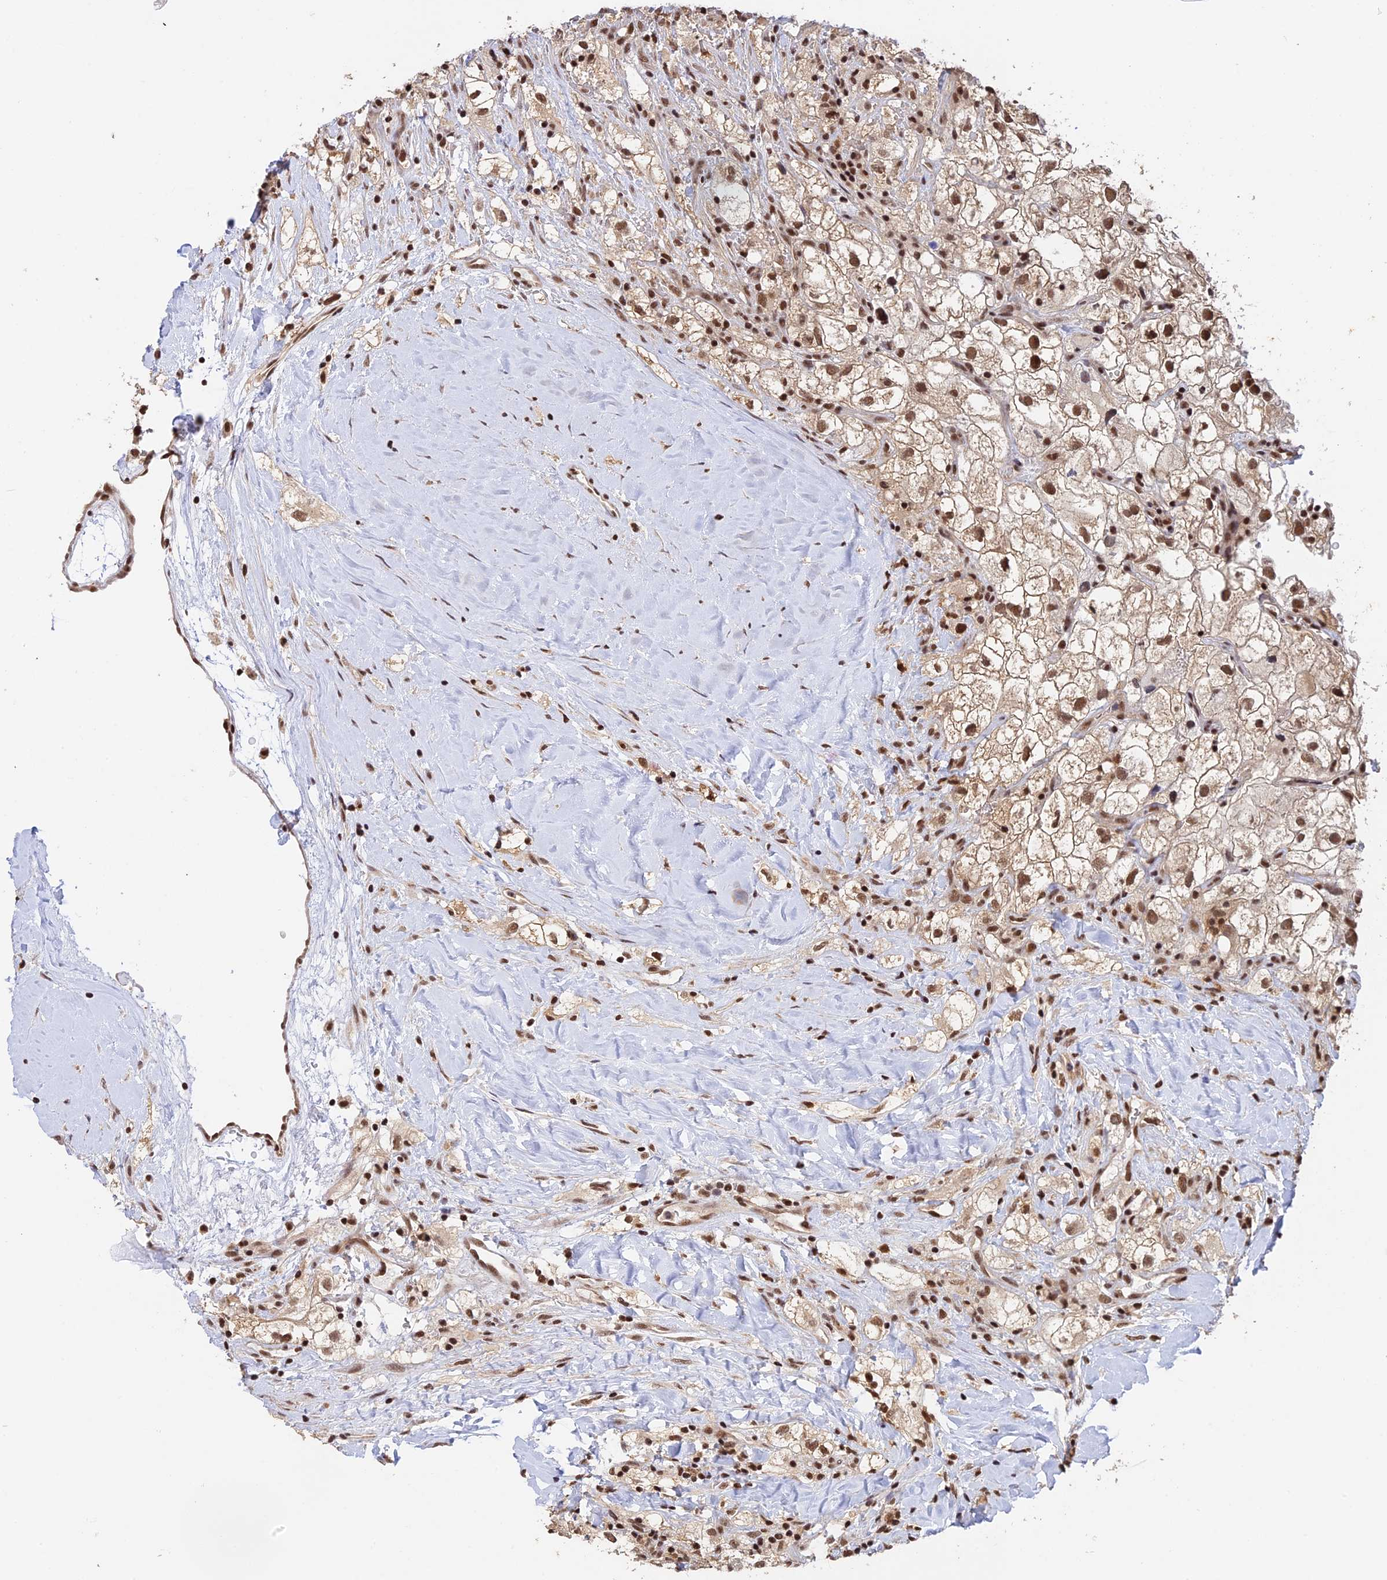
{"staining": {"intensity": "moderate", "quantity": ">75%", "location": "cytoplasmic/membranous,nuclear"}, "tissue": "renal cancer", "cell_type": "Tumor cells", "image_type": "cancer", "snomed": [{"axis": "morphology", "description": "Adenocarcinoma, NOS"}, {"axis": "topography", "description": "Kidney"}], "caption": "Immunohistochemistry of renal adenocarcinoma reveals medium levels of moderate cytoplasmic/membranous and nuclear expression in approximately >75% of tumor cells.", "gene": "THAP11", "patient": {"sex": "male", "age": 59}}